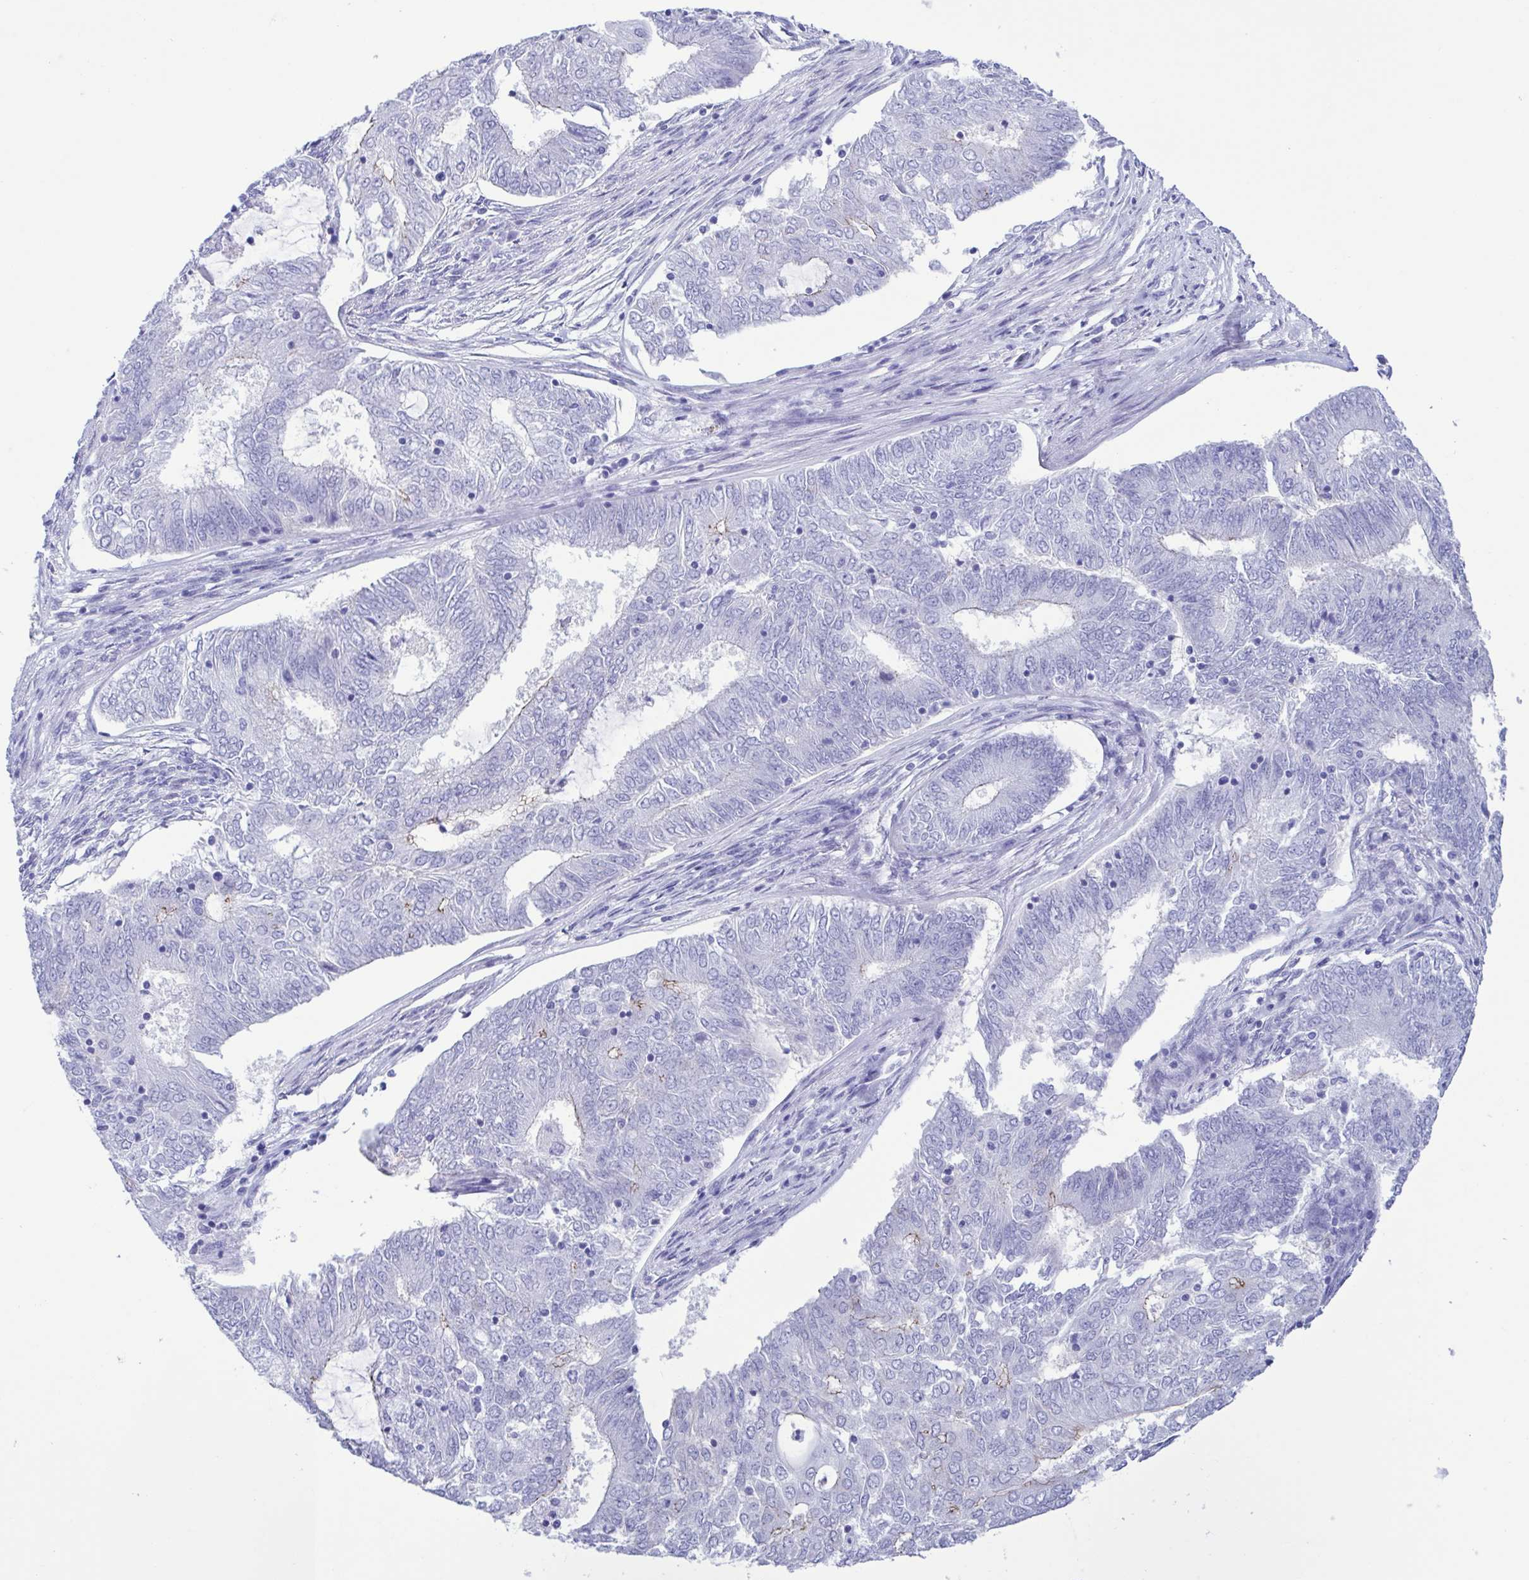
{"staining": {"intensity": "negative", "quantity": "none", "location": "none"}, "tissue": "endometrial cancer", "cell_type": "Tumor cells", "image_type": "cancer", "snomed": [{"axis": "morphology", "description": "Adenocarcinoma, NOS"}, {"axis": "topography", "description": "Endometrium"}], "caption": "Tumor cells are negative for protein expression in human endometrial cancer.", "gene": "TSPY2", "patient": {"sex": "female", "age": 62}}